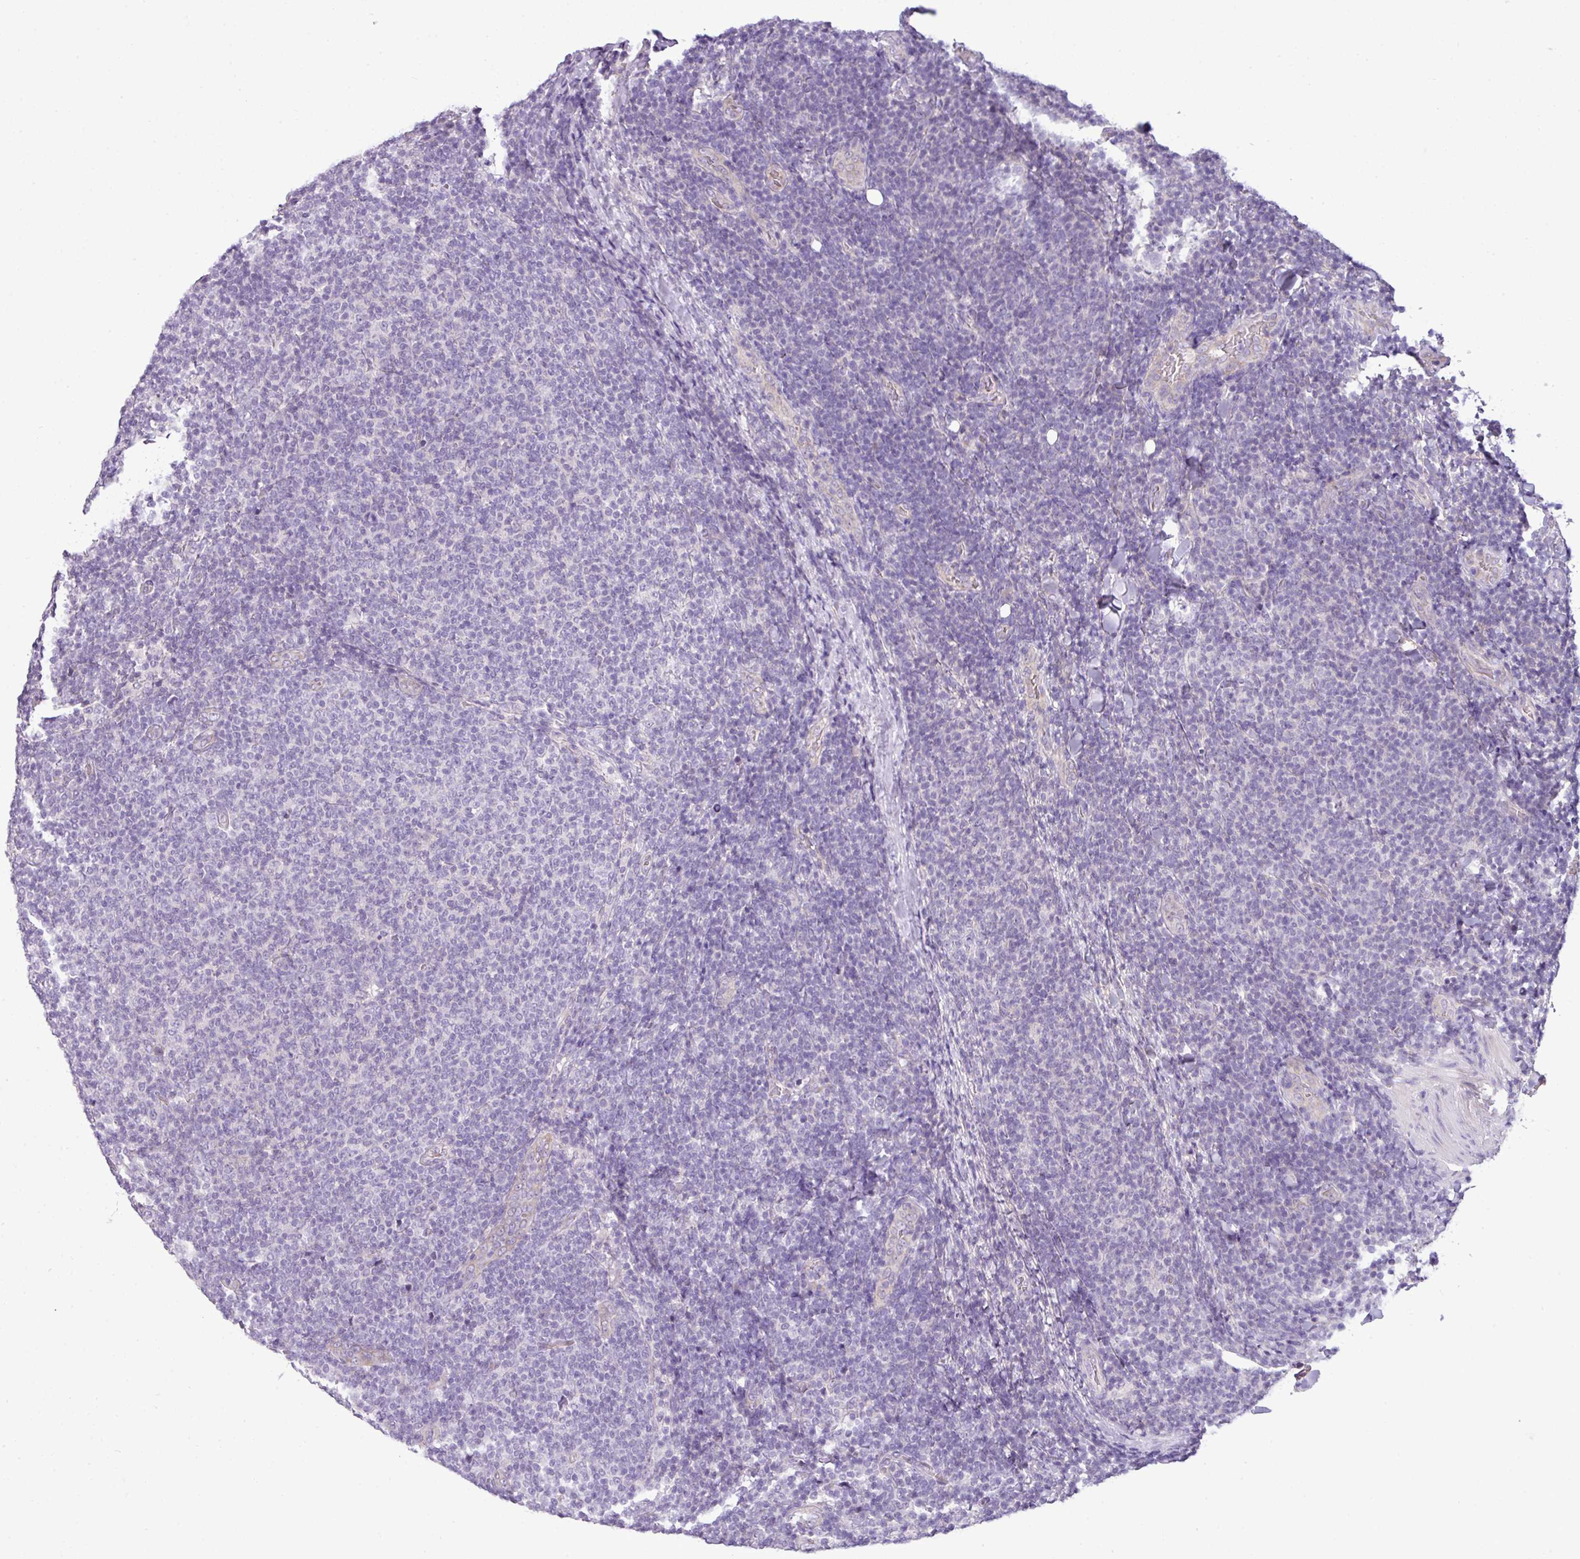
{"staining": {"intensity": "negative", "quantity": "none", "location": "none"}, "tissue": "lymphoma", "cell_type": "Tumor cells", "image_type": "cancer", "snomed": [{"axis": "morphology", "description": "Malignant lymphoma, non-Hodgkin's type, Low grade"}, {"axis": "topography", "description": "Lymph node"}], "caption": "Lymphoma was stained to show a protein in brown. There is no significant expression in tumor cells. (Stains: DAB (3,3'-diaminobenzidine) IHC with hematoxylin counter stain, Microscopy: brightfield microscopy at high magnification).", "gene": "TMEM178B", "patient": {"sex": "male", "age": 66}}